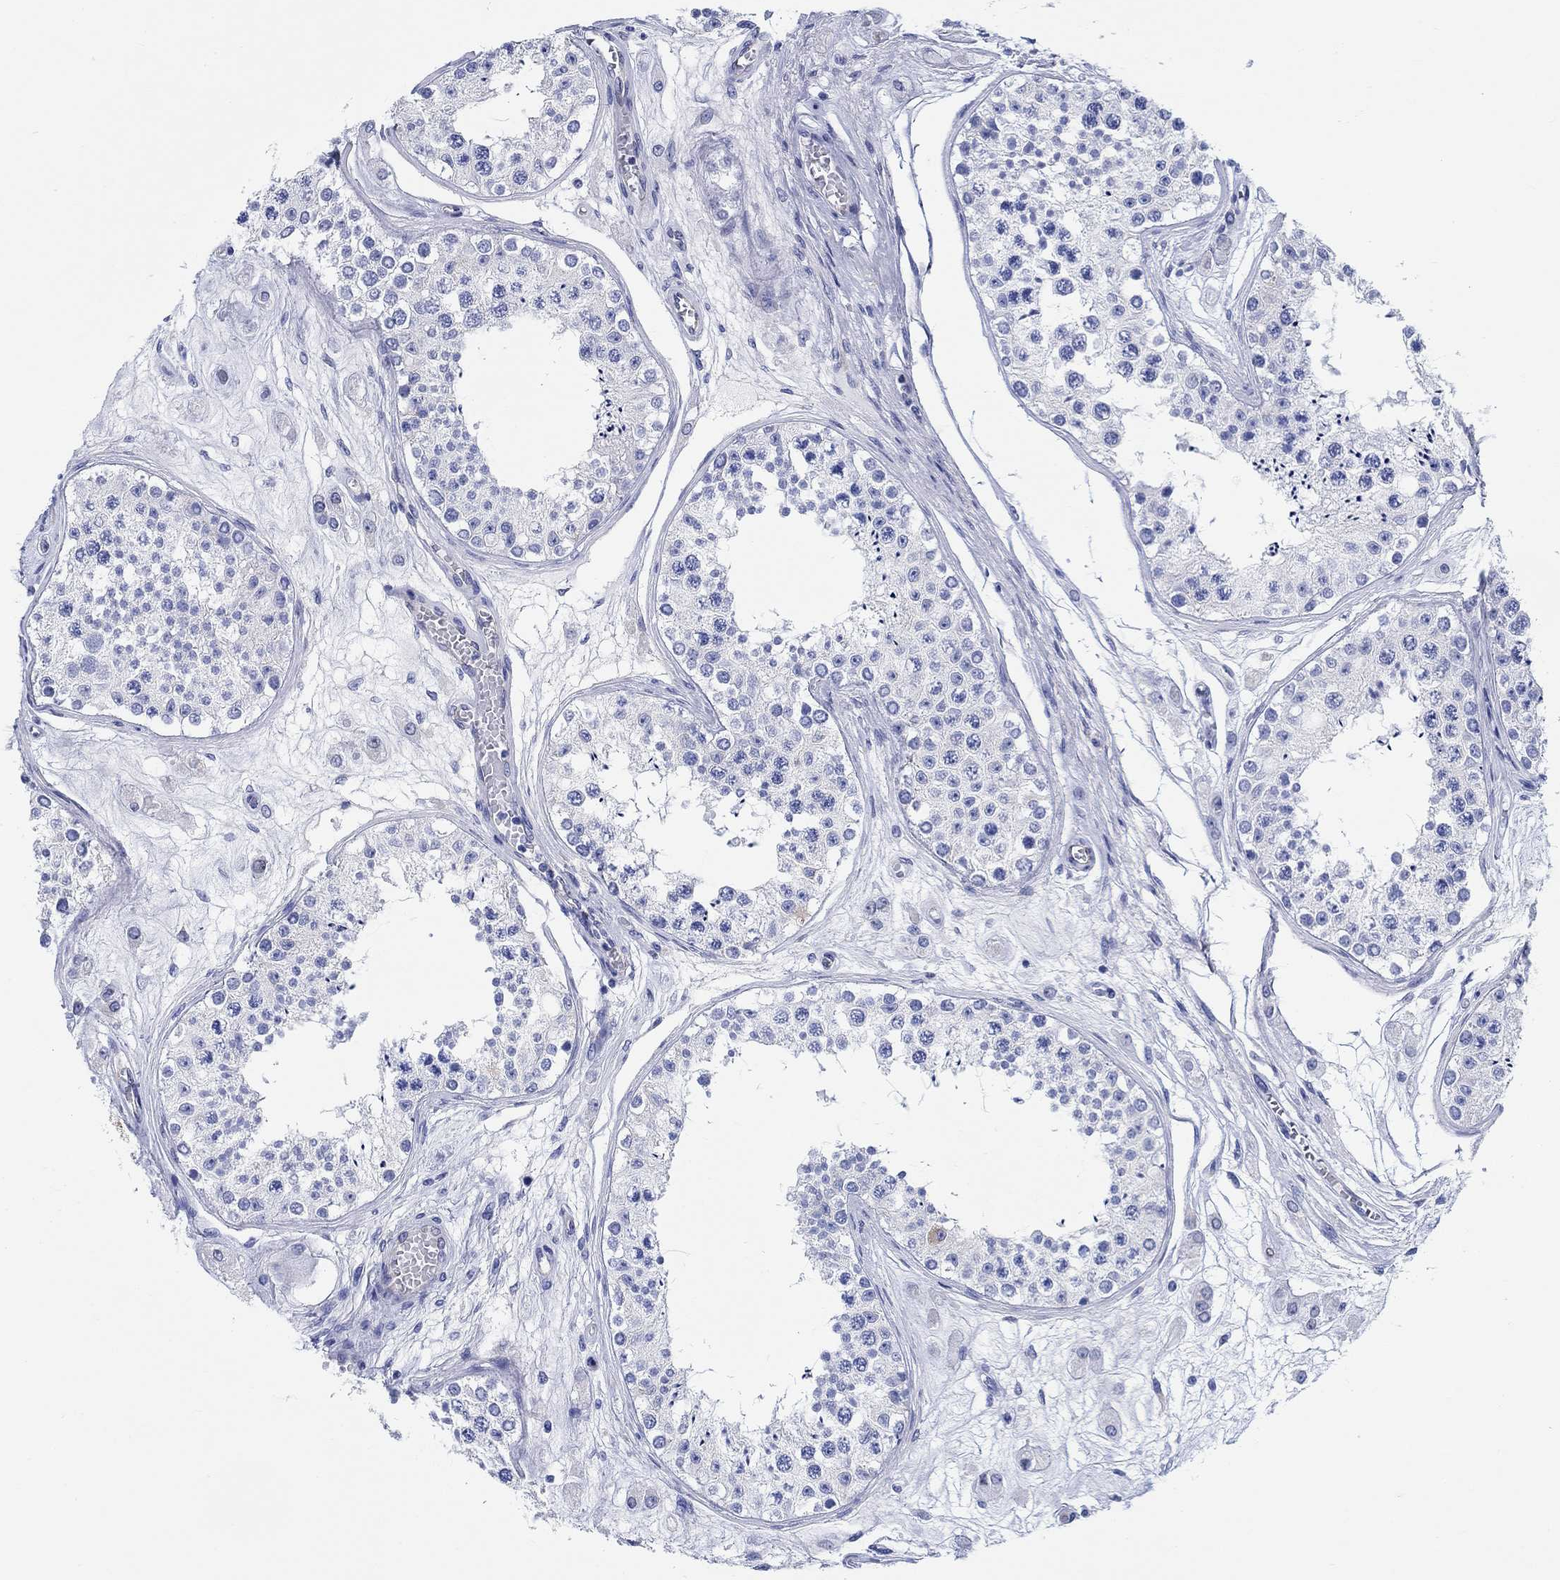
{"staining": {"intensity": "negative", "quantity": "none", "location": "none"}, "tissue": "testis", "cell_type": "Cells in seminiferous ducts", "image_type": "normal", "snomed": [{"axis": "morphology", "description": "Normal tissue, NOS"}, {"axis": "topography", "description": "Testis"}], "caption": "Cells in seminiferous ducts are negative for brown protein staining in normal testis. Nuclei are stained in blue.", "gene": "RD3L", "patient": {"sex": "male", "age": 25}}